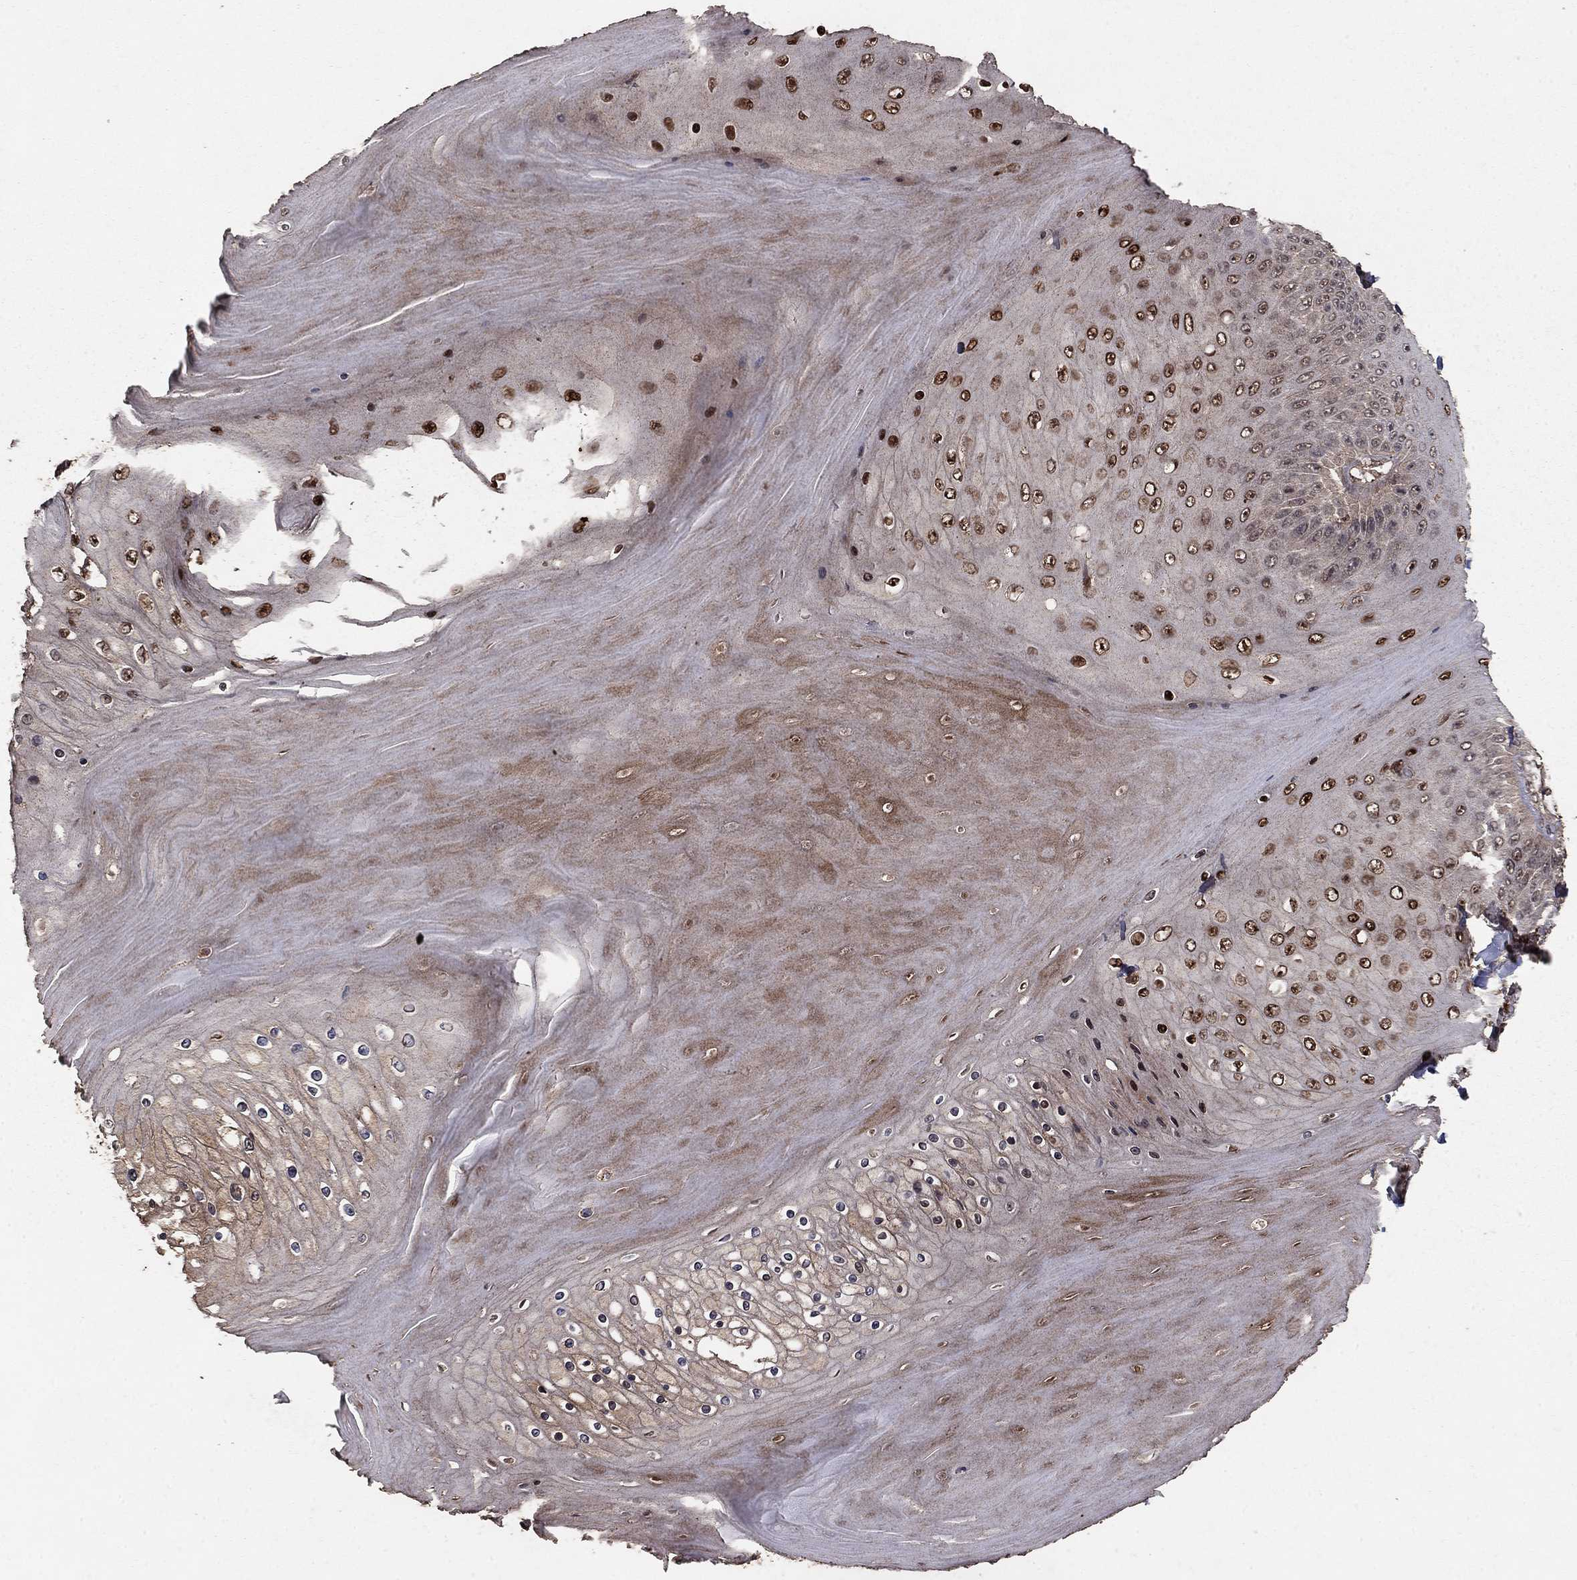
{"staining": {"intensity": "strong", "quantity": "25%-75%", "location": "nuclear"}, "tissue": "skin cancer", "cell_type": "Tumor cells", "image_type": "cancer", "snomed": [{"axis": "morphology", "description": "Squamous cell carcinoma, NOS"}, {"axis": "topography", "description": "Skin"}], "caption": "IHC (DAB) staining of skin squamous cell carcinoma demonstrates strong nuclear protein positivity in approximately 25%-75% of tumor cells.", "gene": "PRDM1", "patient": {"sex": "male", "age": 62}}